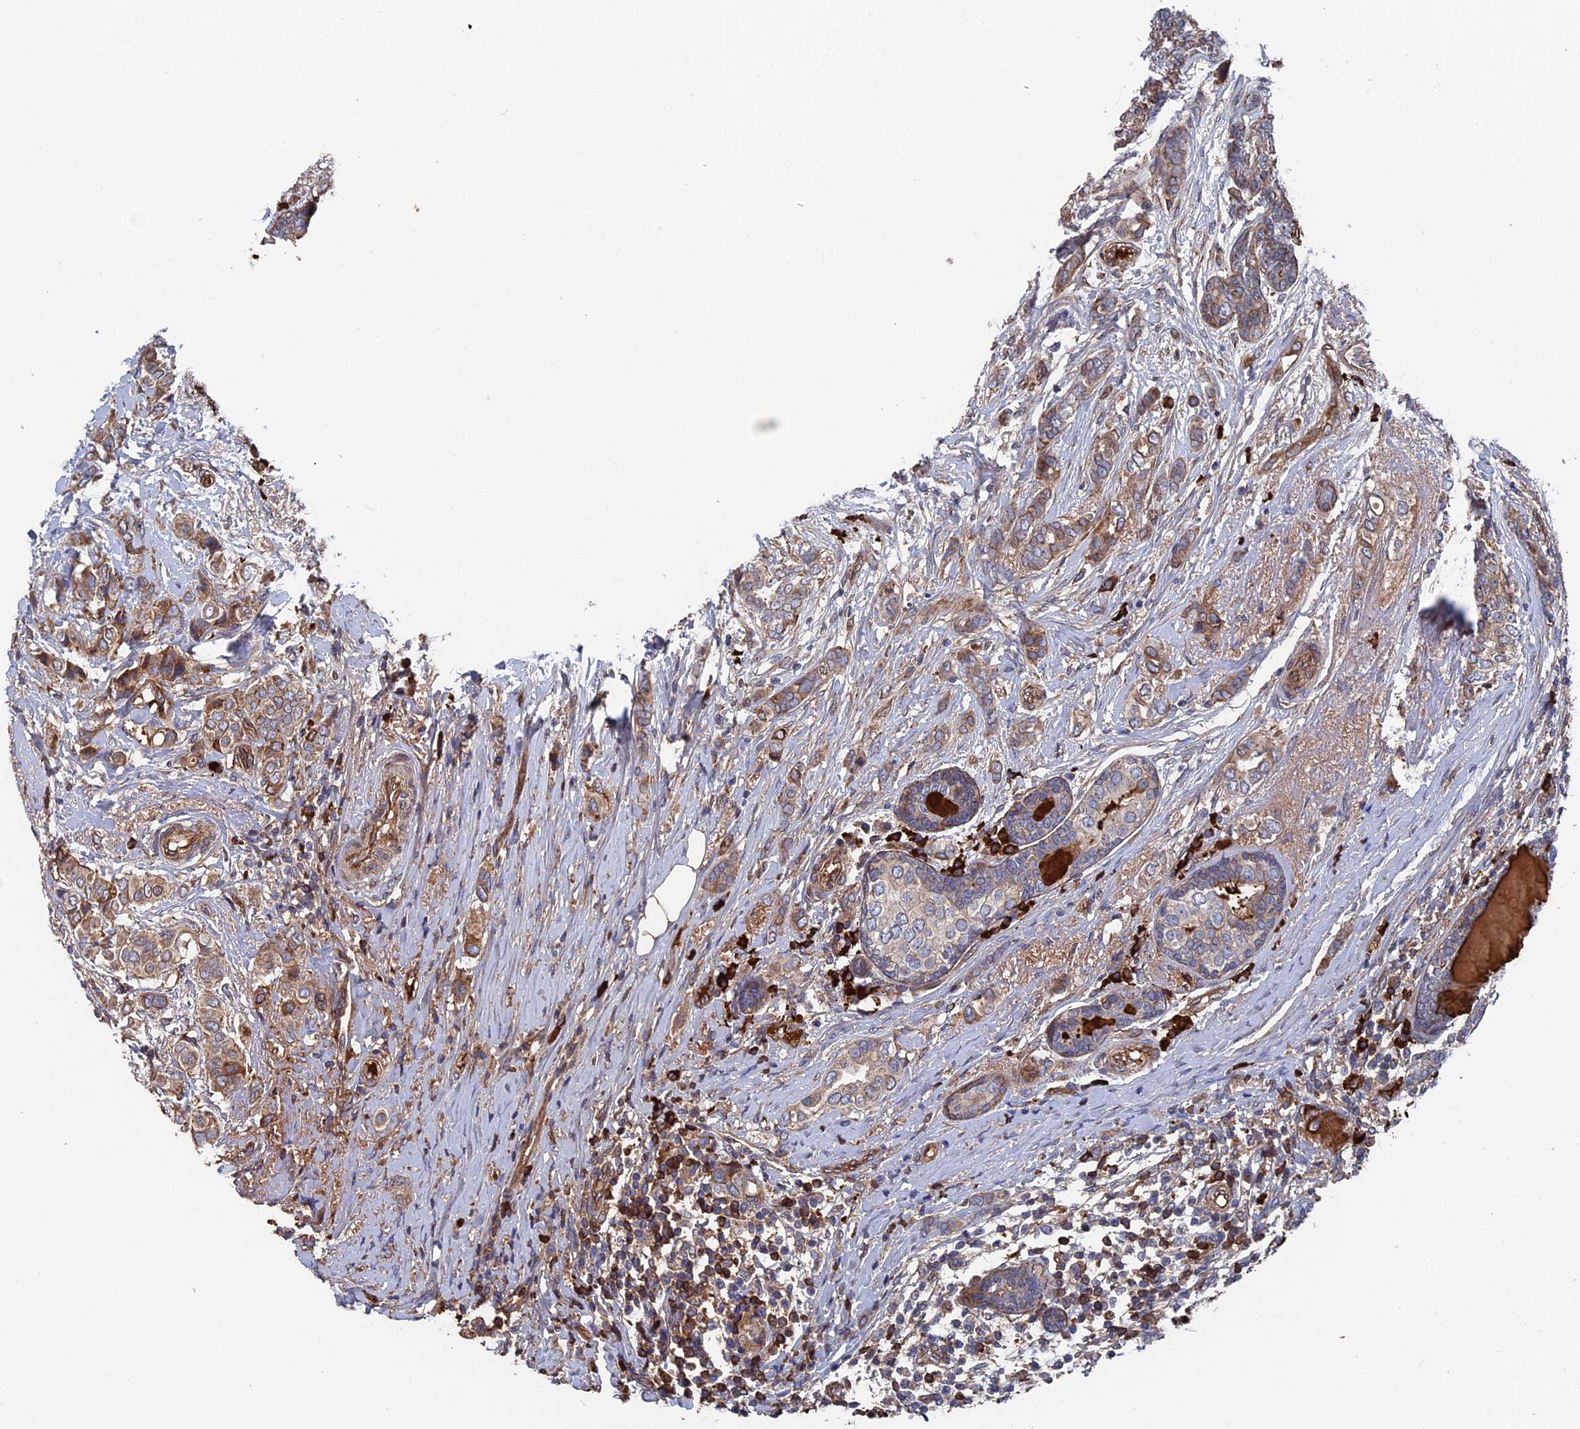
{"staining": {"intensity": "weak", "quantity": ">75%", "location": "cytoplasmic/membranous"}, "tissue": "breast cancer", "cell_type": "Tumor cells", "image_type": "cancer", "snomed": [{"axis": "morphology", "description": "Lobular carcinoma"}, {"axis": "topography", "description": "Breast"}], "caption": "The immunohistochemical stain labels weak cytoplasmic/membranous expression in tumor cells of breast cancer tissue. The staining is performed using DAB brown chromogen to label protein expression. The nuclei are counter-stained blue using hematoxylin.", "gene": "RPUSD1", "patient": {"sex": "female", "age": 51}}